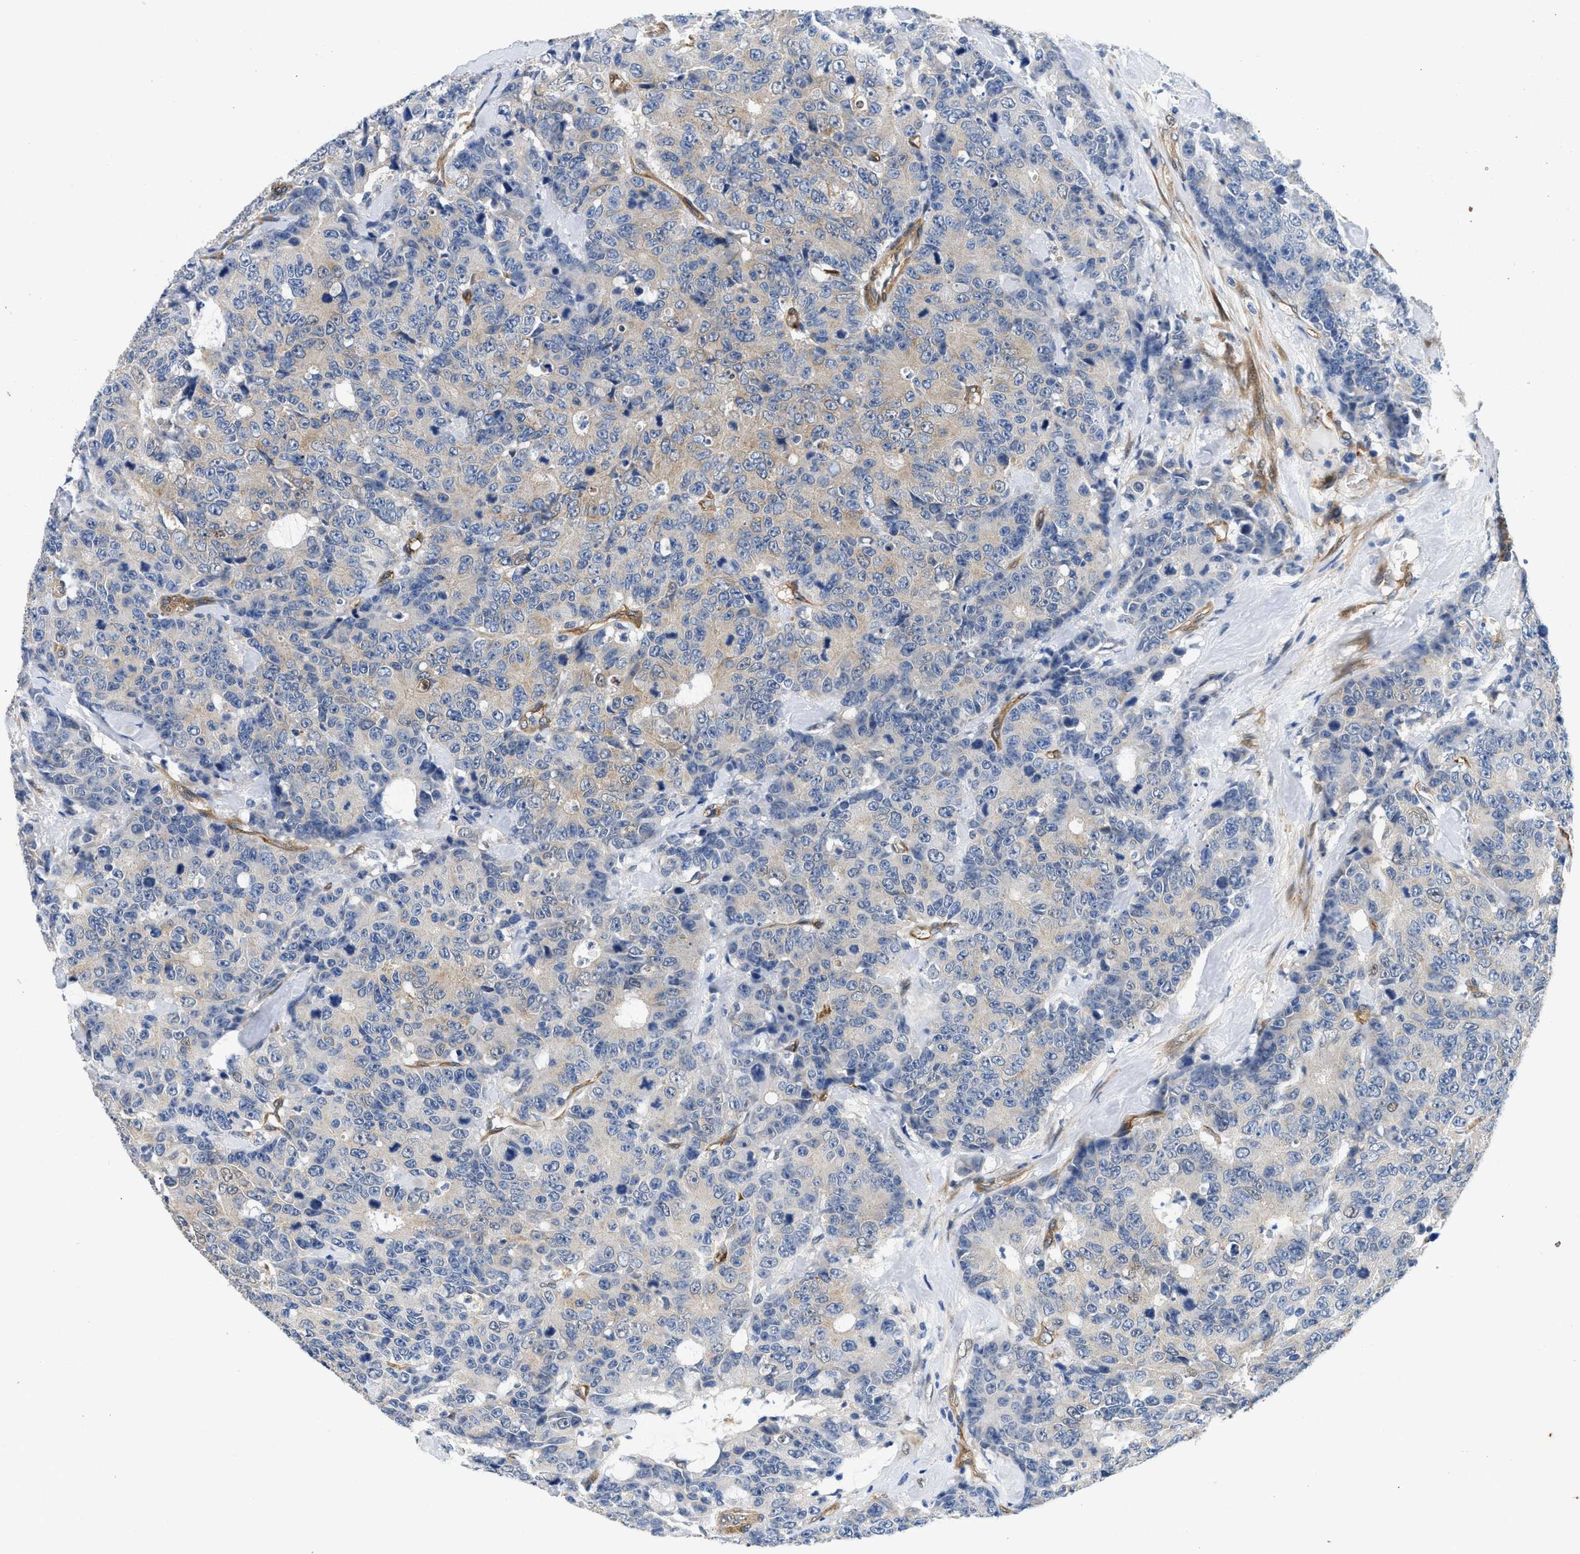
{"staining": {"intensity": "weak", "quantity": "<25%", "location": "cytoplasmic/membranous"}, "tissue": "colorectal cancer", "cell_type": "Tumor cells", "image_type": "cancer", "snomed": [{"axis": "morphology", "description": "Adenocarcinoma, NOS"}, {"axis": "topography", "description": "Colon"}], "caption": "DAB immunohistochemical staining of colorectal adenocarcinoma displays no significant expression in tumor cells.", "gene": "RAPH1", "patient": {"sex": "female", "age": 86}}